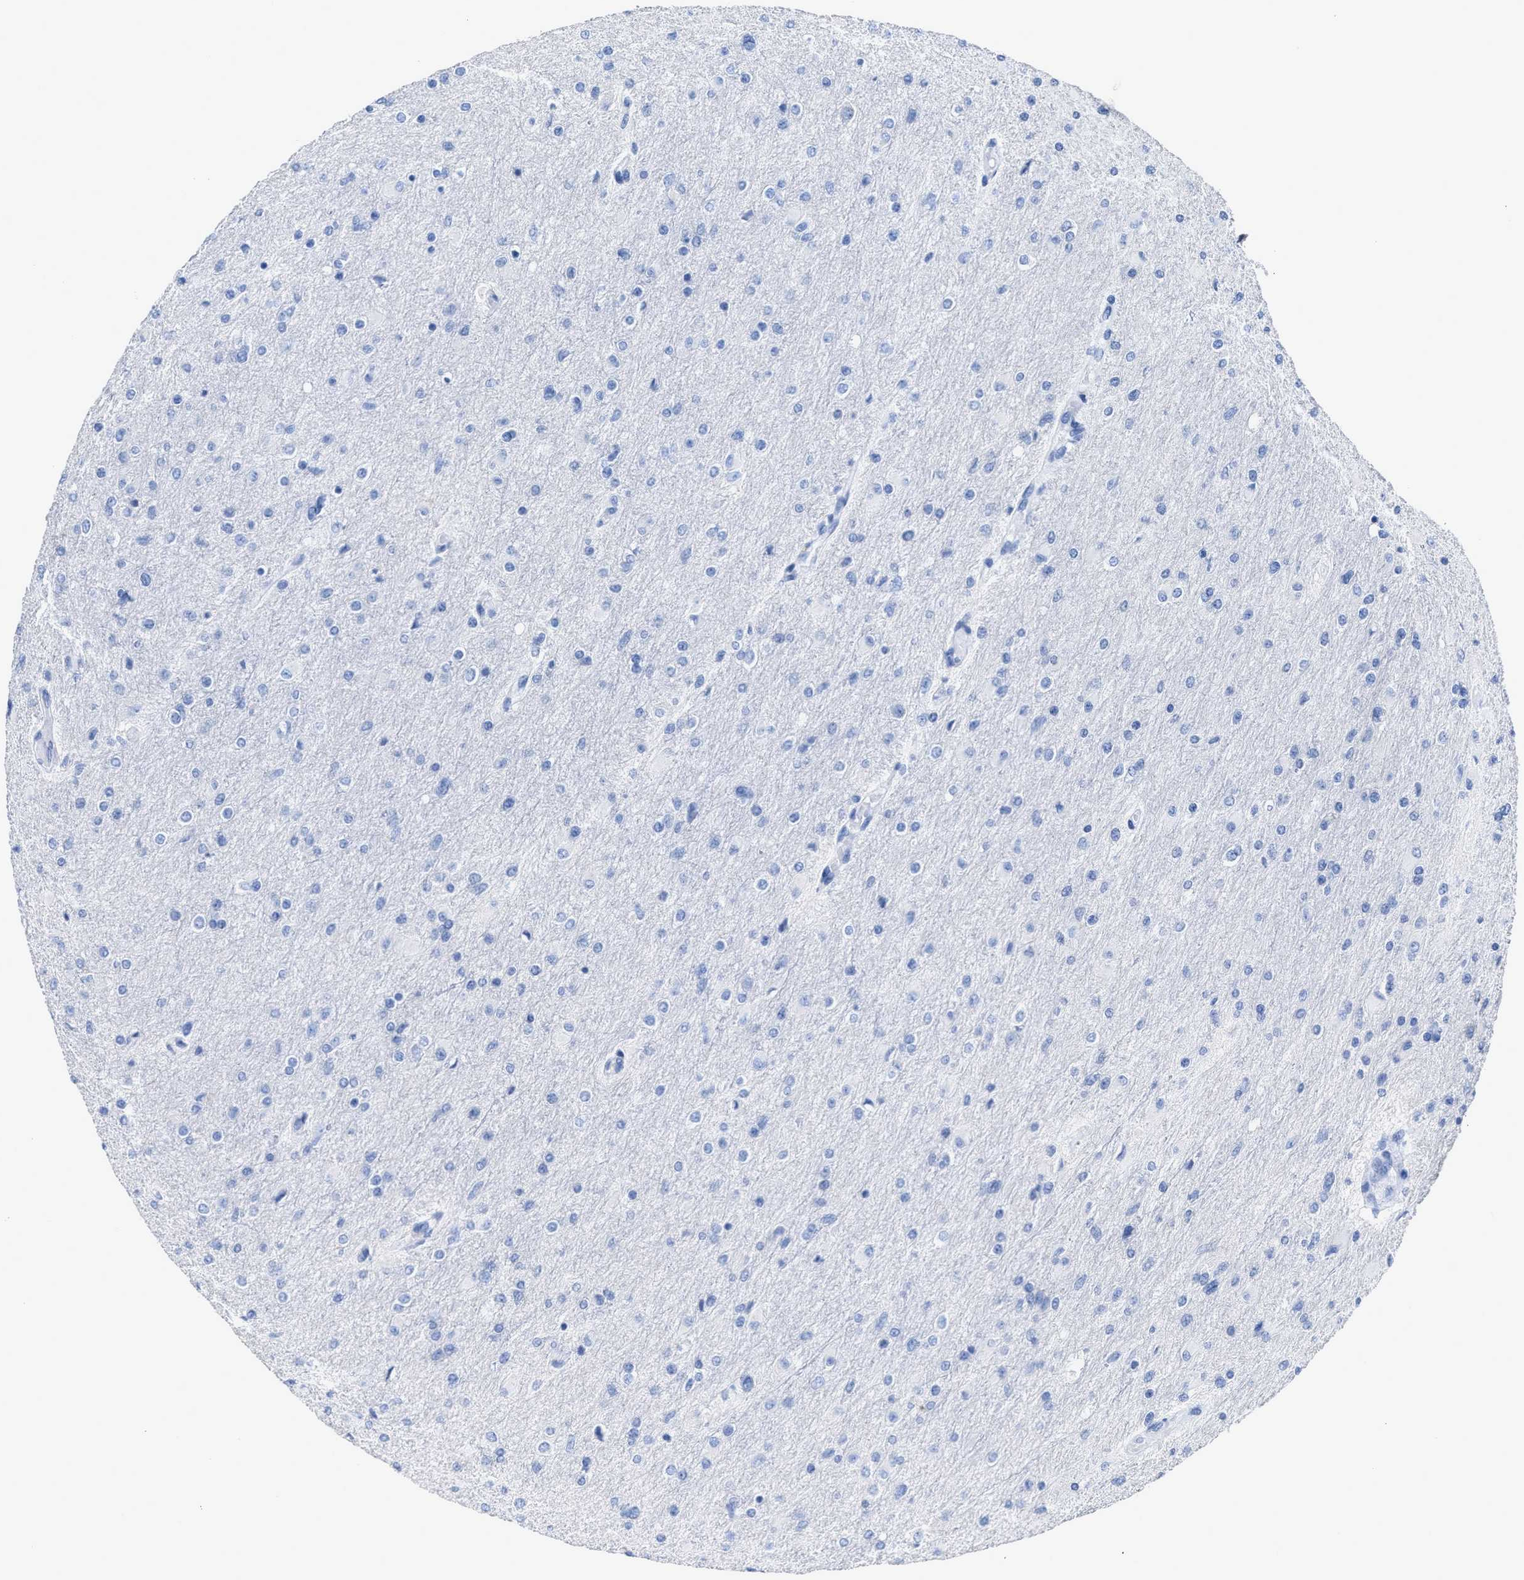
{"staining": {"intensity": "negative", "quantity": "none", "location": "none"}, "tissue": "glioma", "cell_type": "Tumor cells", "image_type": "cancer", "snomed": [{"axis": "morphology", "description": "Glioma, malignant, High grade"}, {"axis": "topography", "description": "Cerebral cortex"}], "caption": "Malignant glioma (high-grade) was stained to show a protein in brown. There is no significant expression in tumor cells.", "gene": "CEACAM5", "patient": {"sex": "female", "age": 36}}